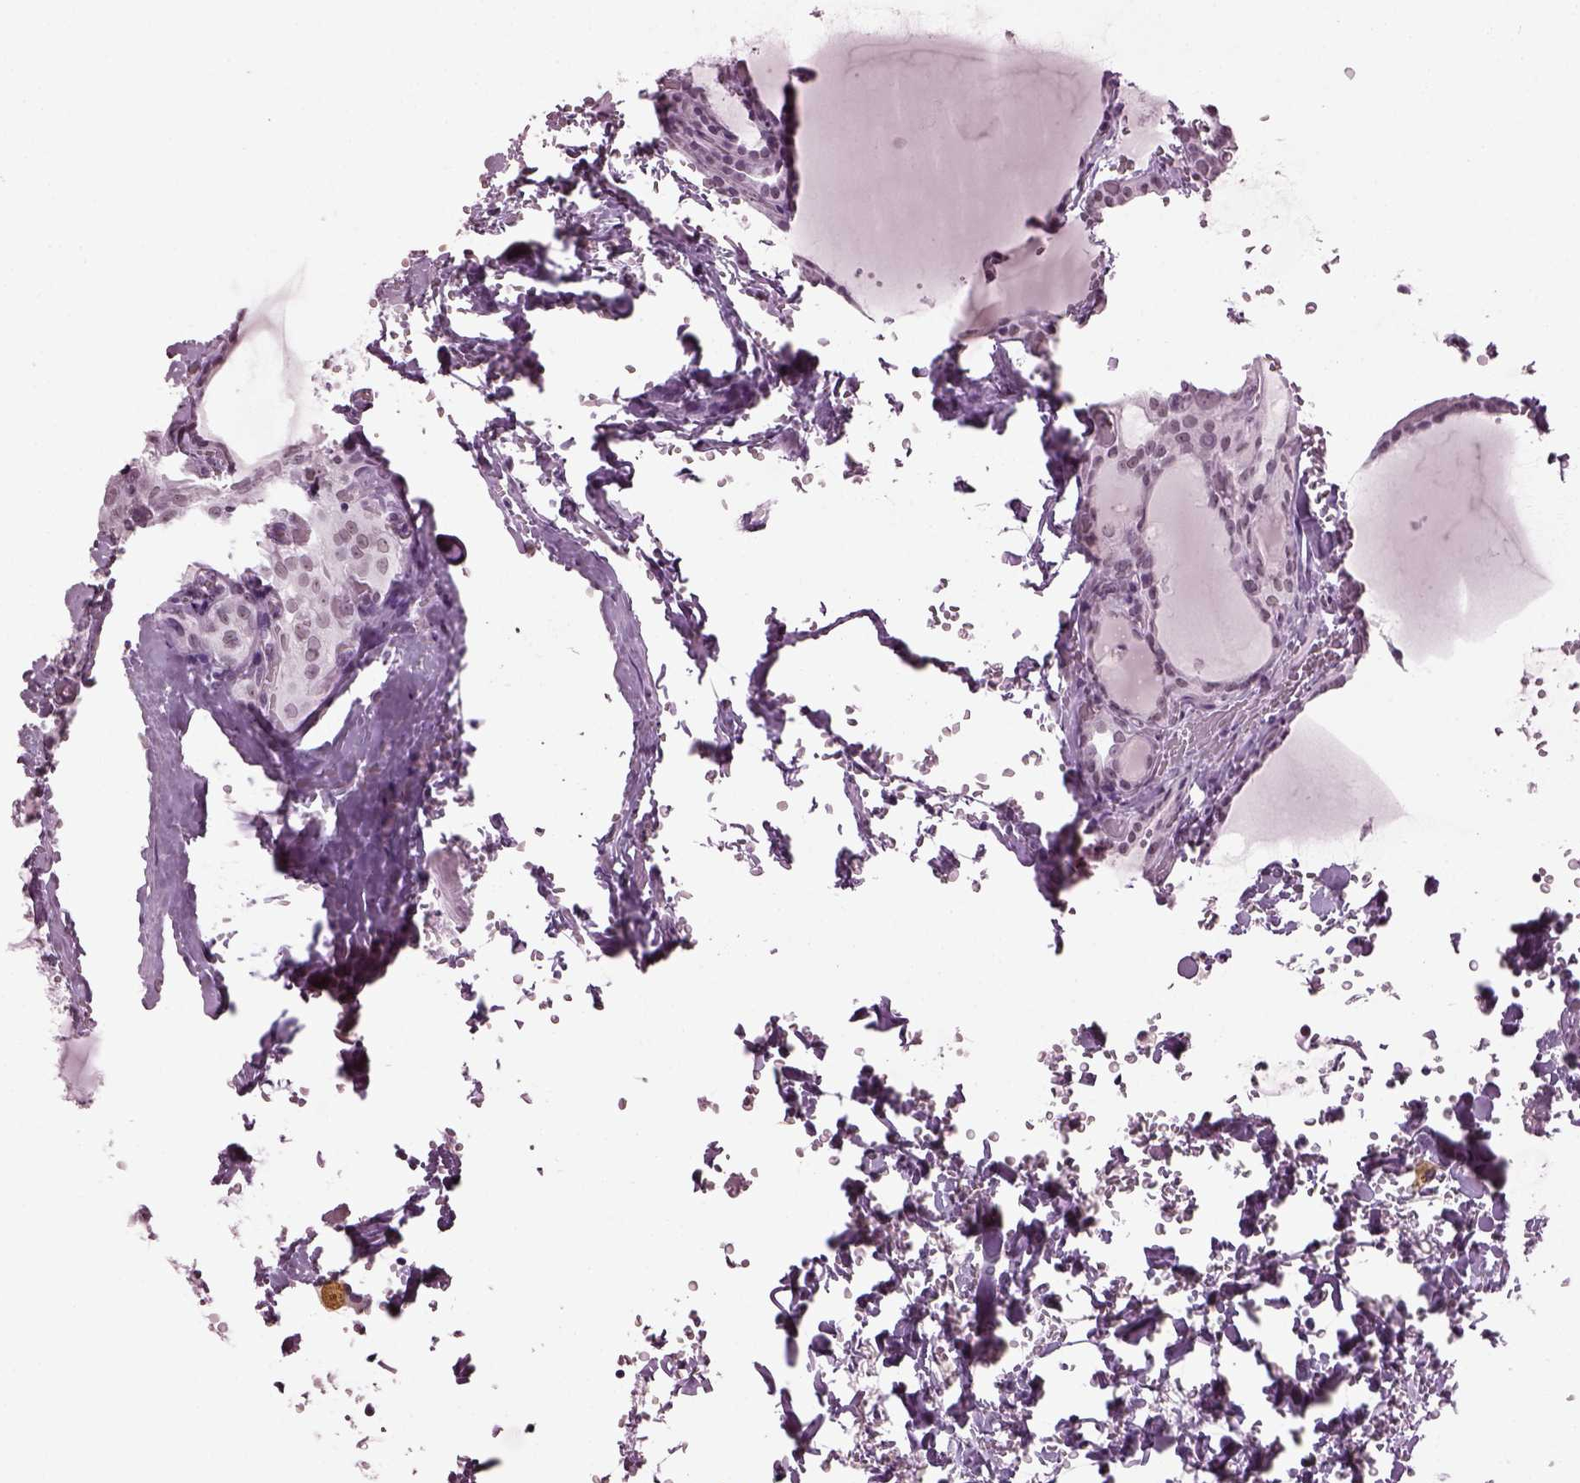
{"staining": {"intensity": "weak", "quantity": "<25%", "location": "nuclear"}, "tissue": "thyroid cancer", "cell_type": "Tumor cells", "image_type": "cancer", "snomed": [{"axis": "morphology", "description": "Papillary adenocarcinoma, NOS"}, {"axis": "topography", "description": "Thyroid gland"}], "caption": "This image is of thyroid cancer (papillary adenocarcinoma) stained with IHC to label a protein in brown with the nuclei are counter-stained blue. There is no expression in tumor cells.", "gene": "ADGRG2", "patient": {"sex": "male", "age": 20}}